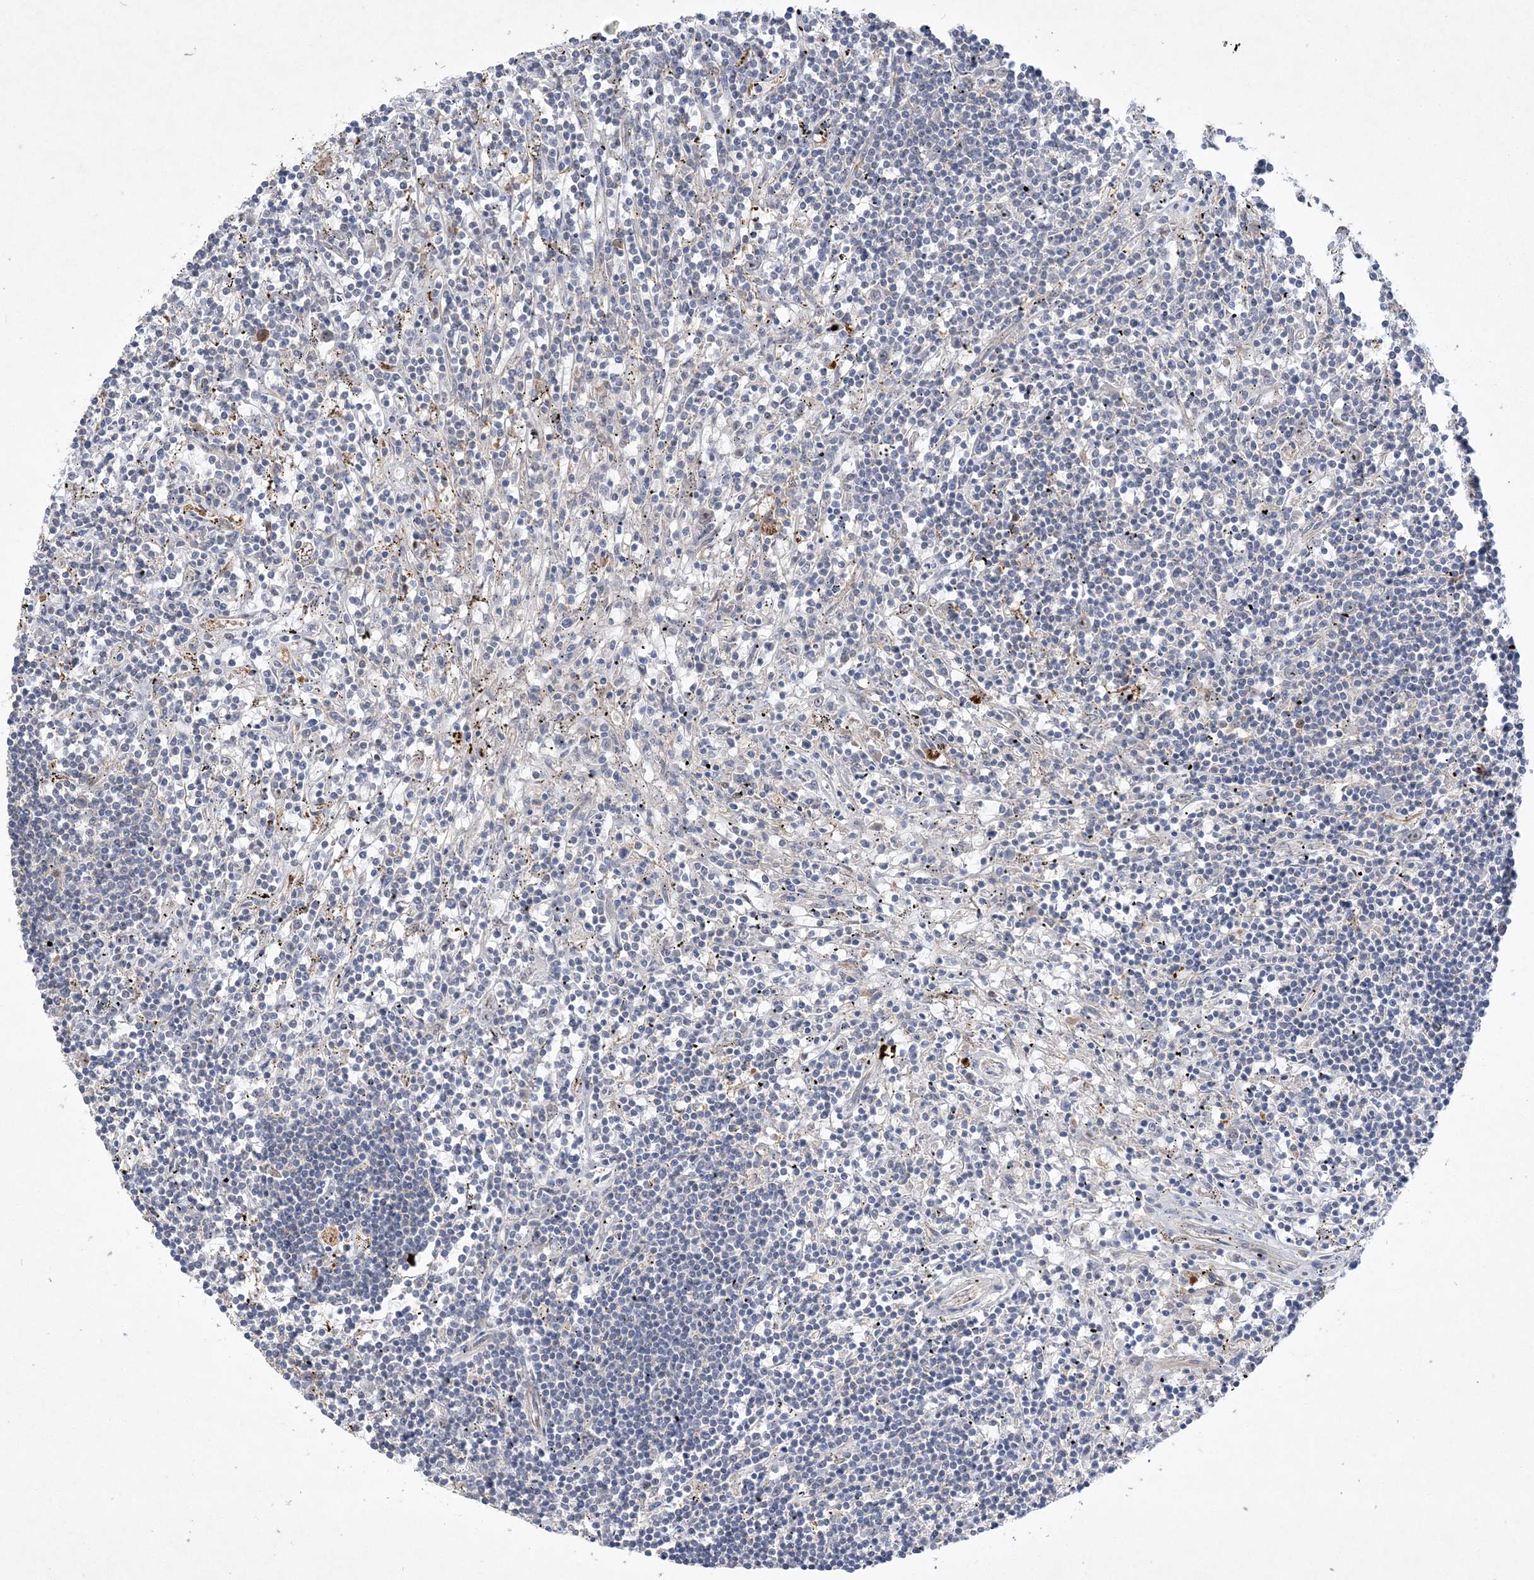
{"staining": {"intensity": "negative", "quantity": "none", "location": "none"}, "tissue": "lymphoma", "cell_type": "Tumor cells", "image_type": "cancer", "snomed": [{"axis": "morphology", "description": "Malignant lymphoma, non-Hodgkin's type, Low grade"}, {"axis": "topography", "description": "Spleen"}], "caption": "Immunohistochemical staining of lymphoma displays no significant staining in tumor cells.", "gene": "FEZ2", "patient": {"sex": "male", "age": 76}}